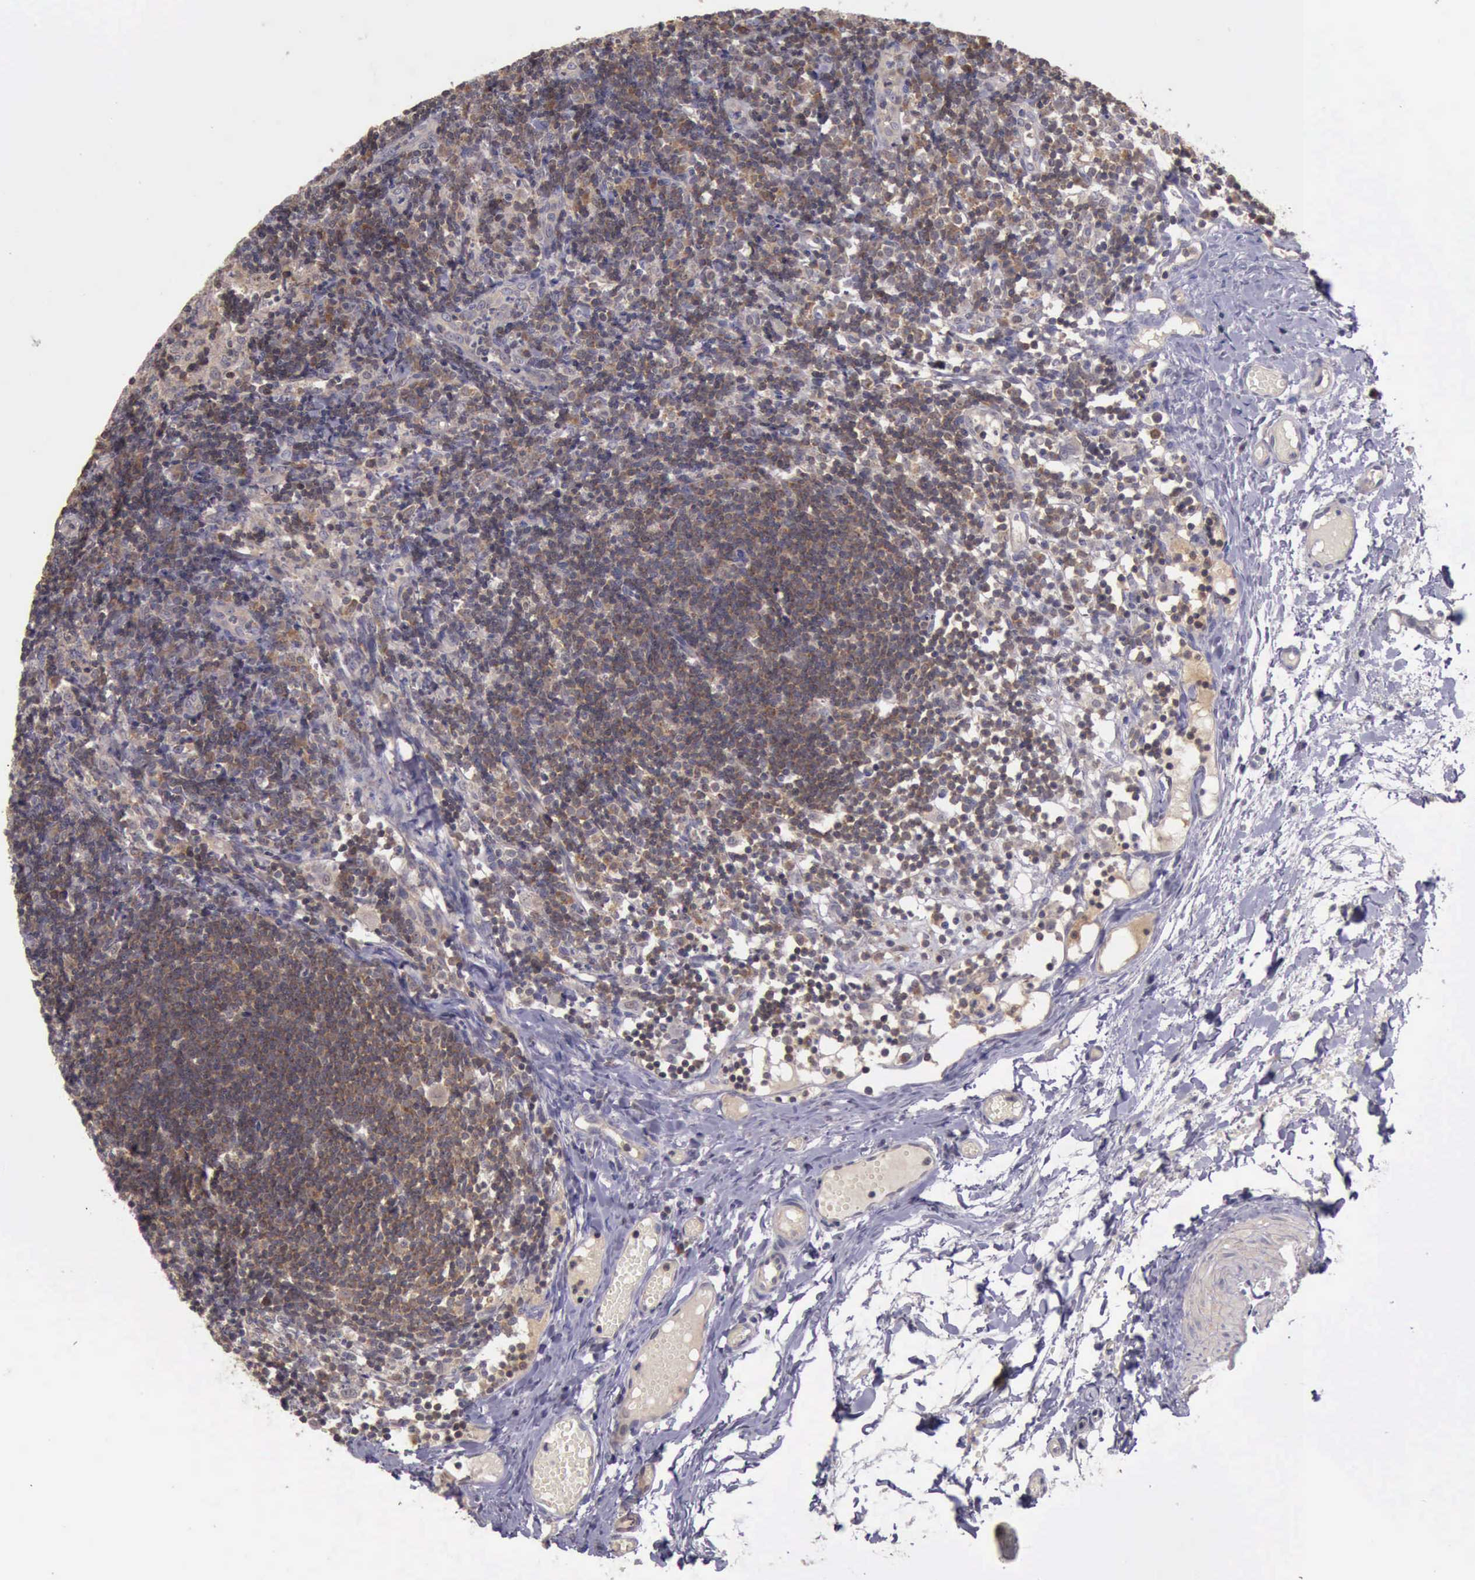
{"staining": {"intensity": "moderate", "quantity": "25%-75%", "location": "cytoplasmic/membranous"}, "tissue": "lymph node", "cell_type": "Non-germinal center cells", "image_type": "normal", "snomed": [{"axis": "morphology", "description": "Normal tissue, NOS"}, {"axis": "morphology", "description": "Inflammation, NOS"}, {"axis": "topography", "description": "Lymph node"}, {"axis": "topography", "description": "Salivary gland"}], "caption": "Immunohistochemical staining of benign human lymph node shows medium levels of moderate cytoplasmic/membranous expression in approximately 25%-75% of non-germinal center cells. The staining was performed using DAB (3,3'-diaminobenzidine), with brown indicating positive protein expression. Nuclei are stained blue with hematoxylin.", "gene": "RAB39B", "patient": {"sex": "male", "age": 3}}